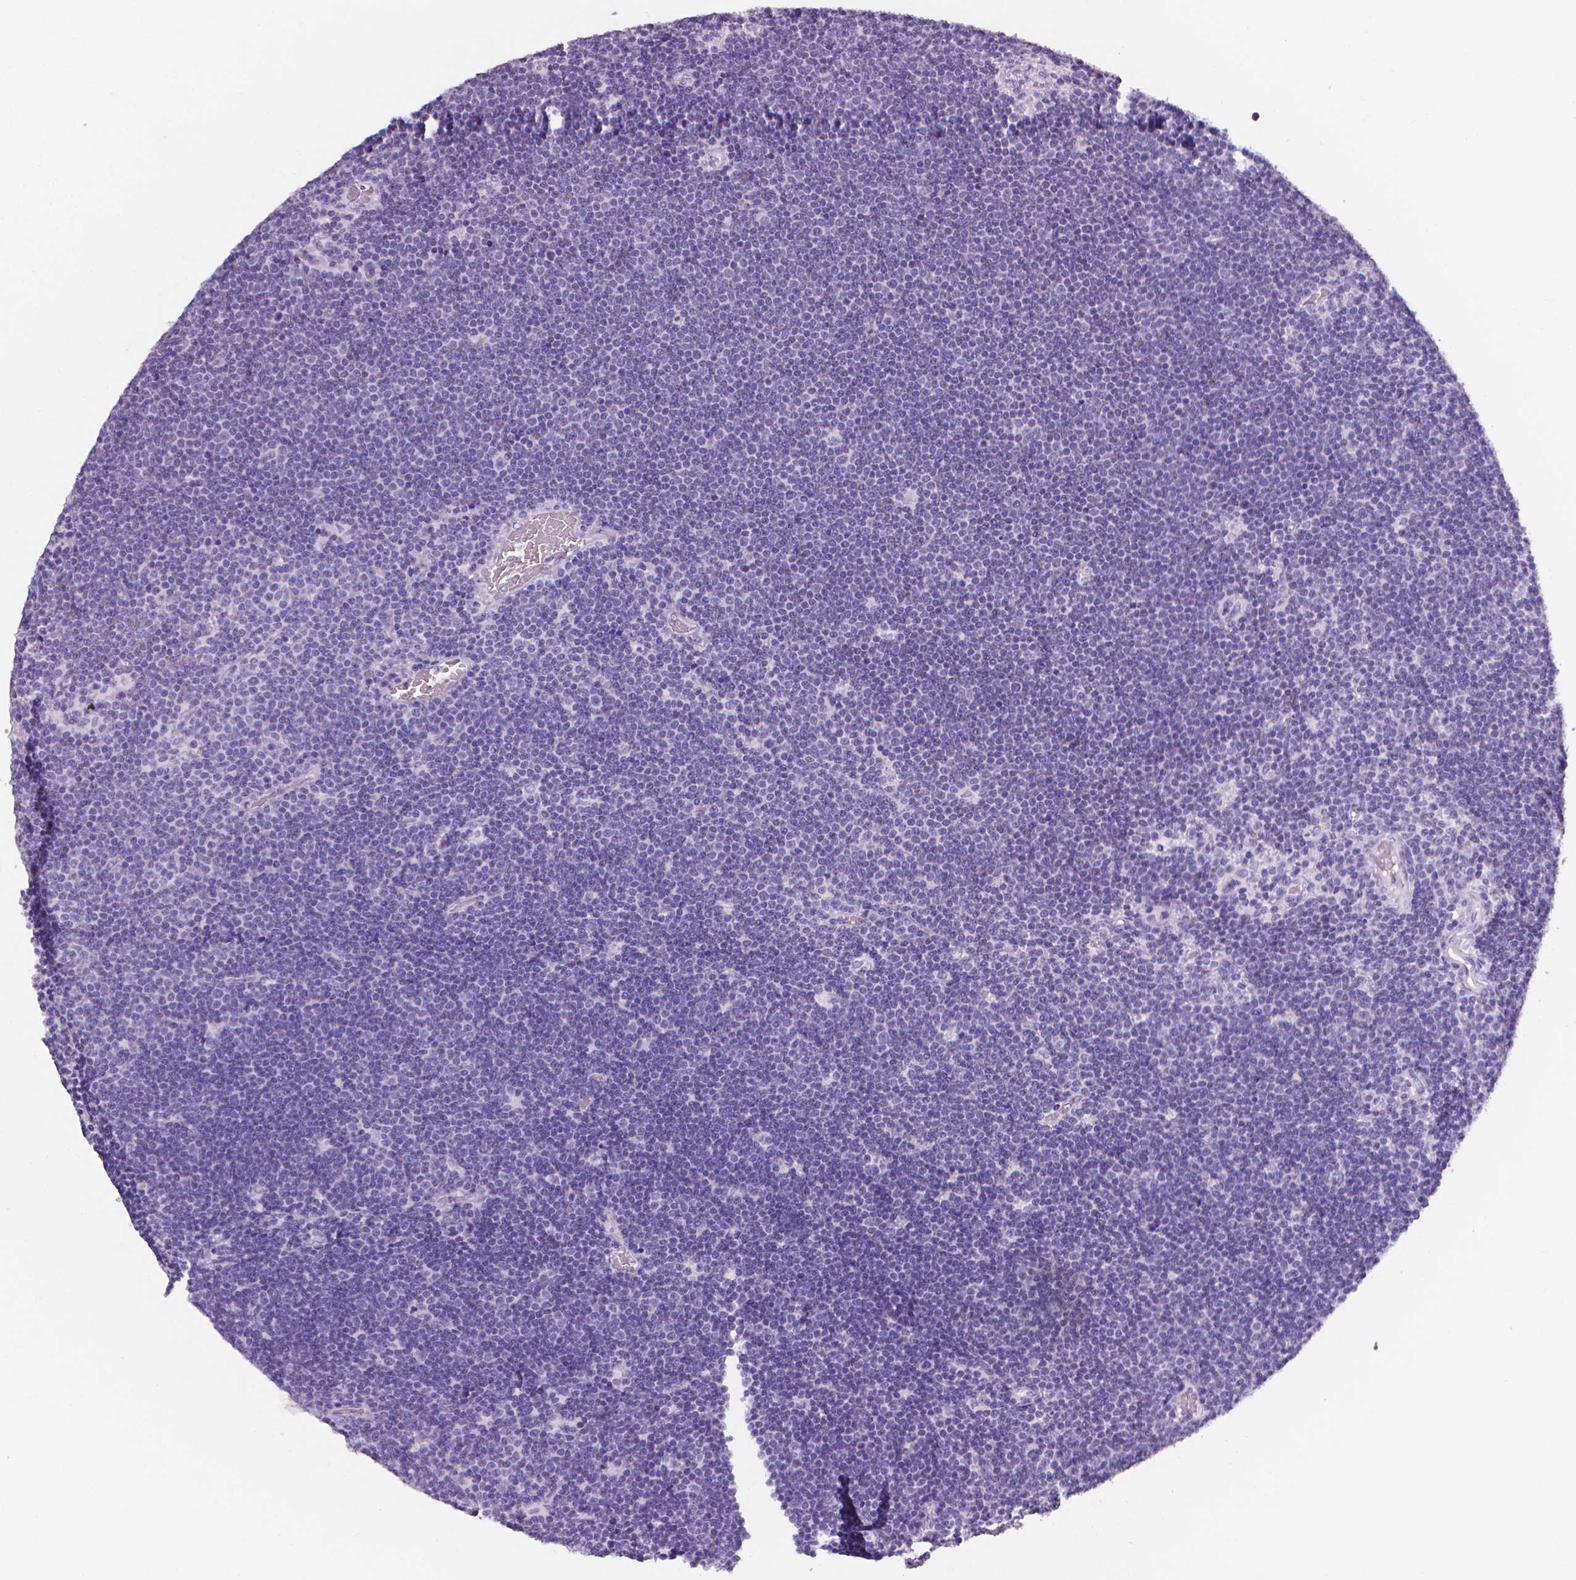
{"staining": {"intensity": "negative", "quantity": "none", "location": "none"}, "tissue": "lymphoma", "cell_type": "Tumor cells", "image_type": "cancer", "snomed": [{"axis": "morphology", "description": "Malignant lymphoma, non-Hodgkin's type, Low grade"}, {"axis": "topography", "description": "Brain"}], "caption": "Tumor cells show no significant expression in malignant lymphoma, non-Hodgkin's type (low-grade).", "gene": "XPNPEP2", "patient": {"sex": "female", "age": 66}}